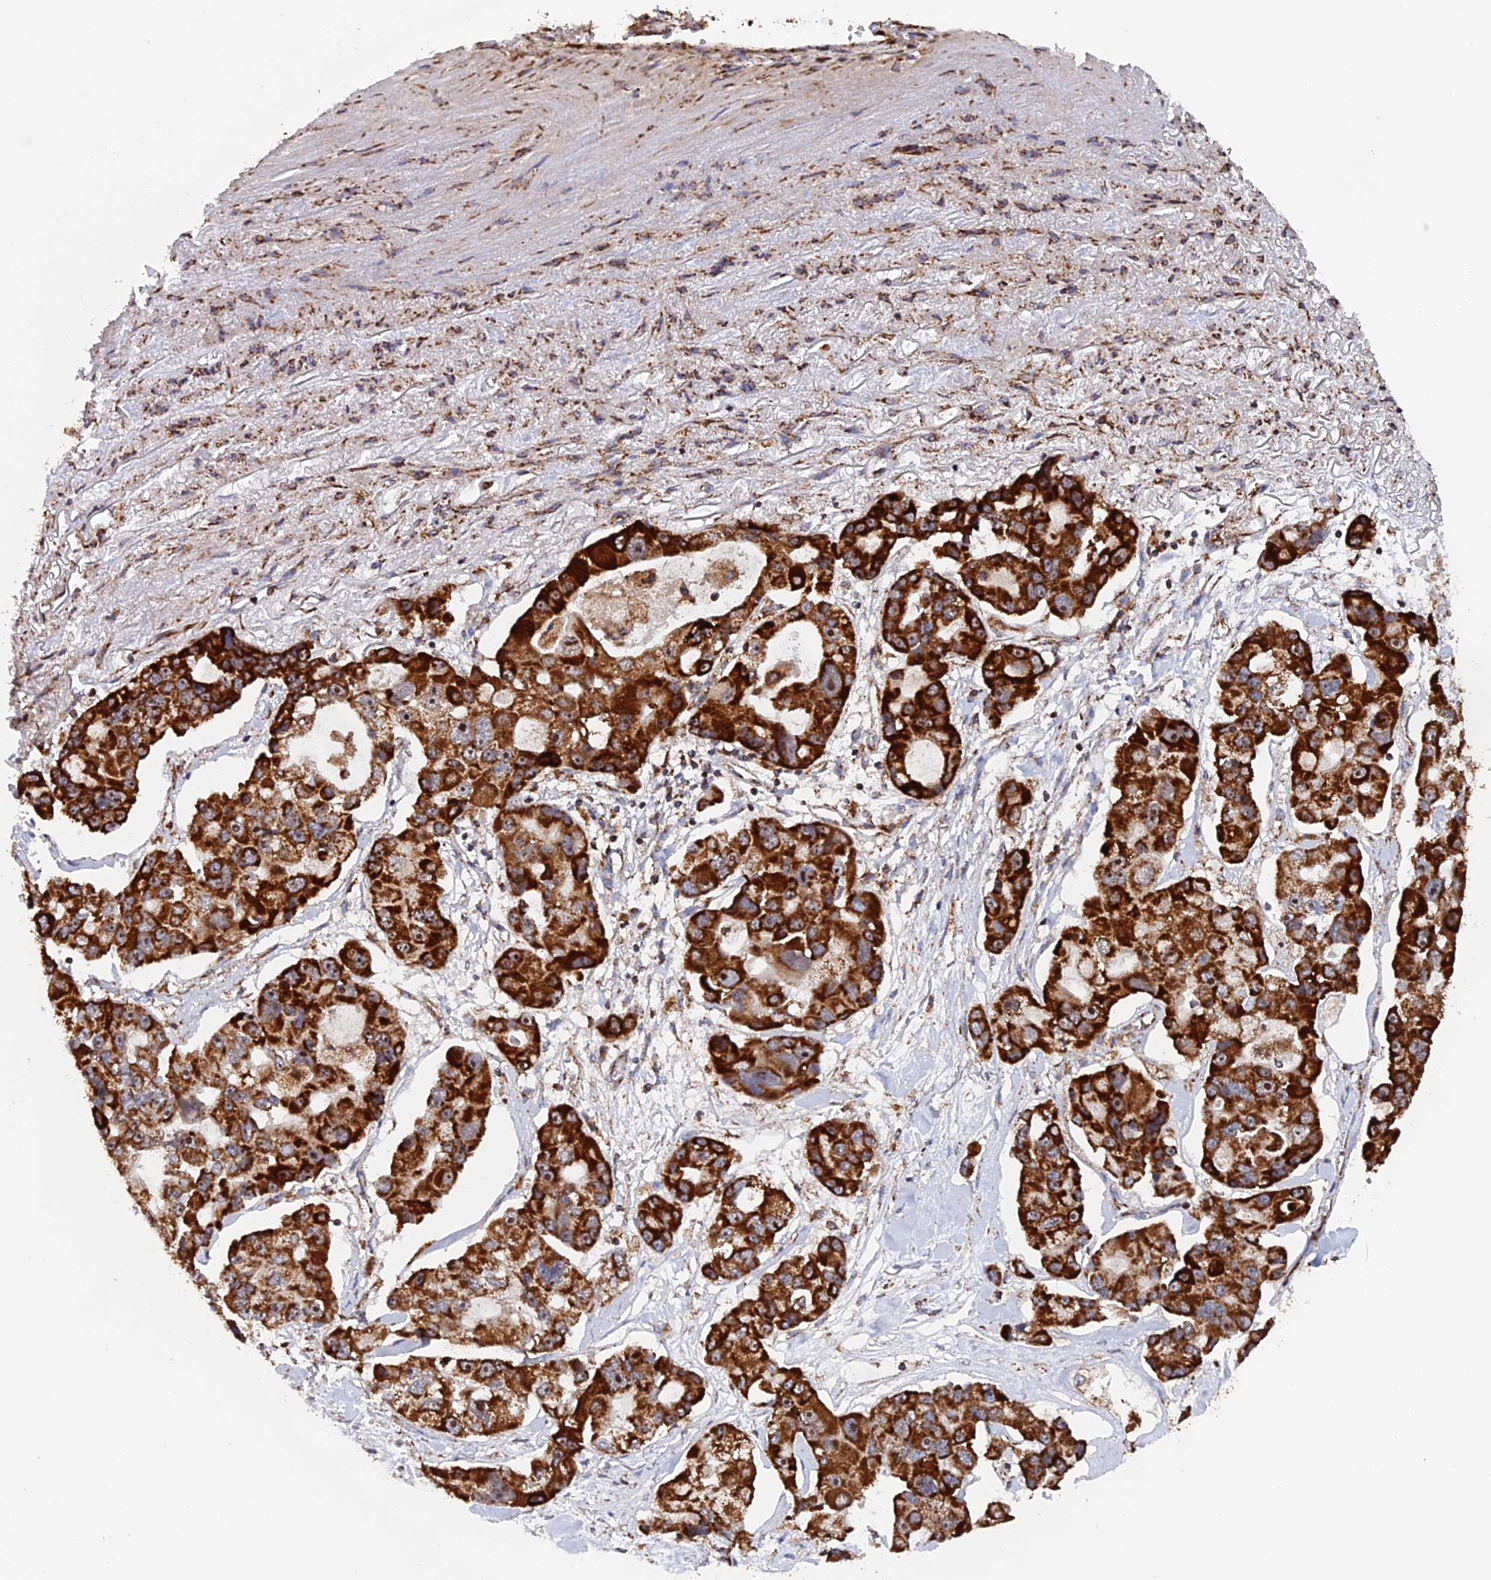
{"staining": {"intensity": "strong", "quantity": ">75%", "location": "cytoplasmic/membranous,nuclear"}, "tissue": "lung cancer", "cell_type": "Tumor cells", "image_type": "cancer", "snomed": [{"axis": "morphology", "description": "Adenocarcinoma, NOS"}, {"axis": "topography", "description": "Lung"}], "caption": "Adenocarcinoma (lung) was stained to show a protein in brown. There is high levels of strong cytoplasmic/membranous and nuclear expression in about >75% of tumor cells. (IHC, brightfield microscopy, high magnification).", "gene": "DTYMK", "patient": {"sex": "female", "age": 54}}